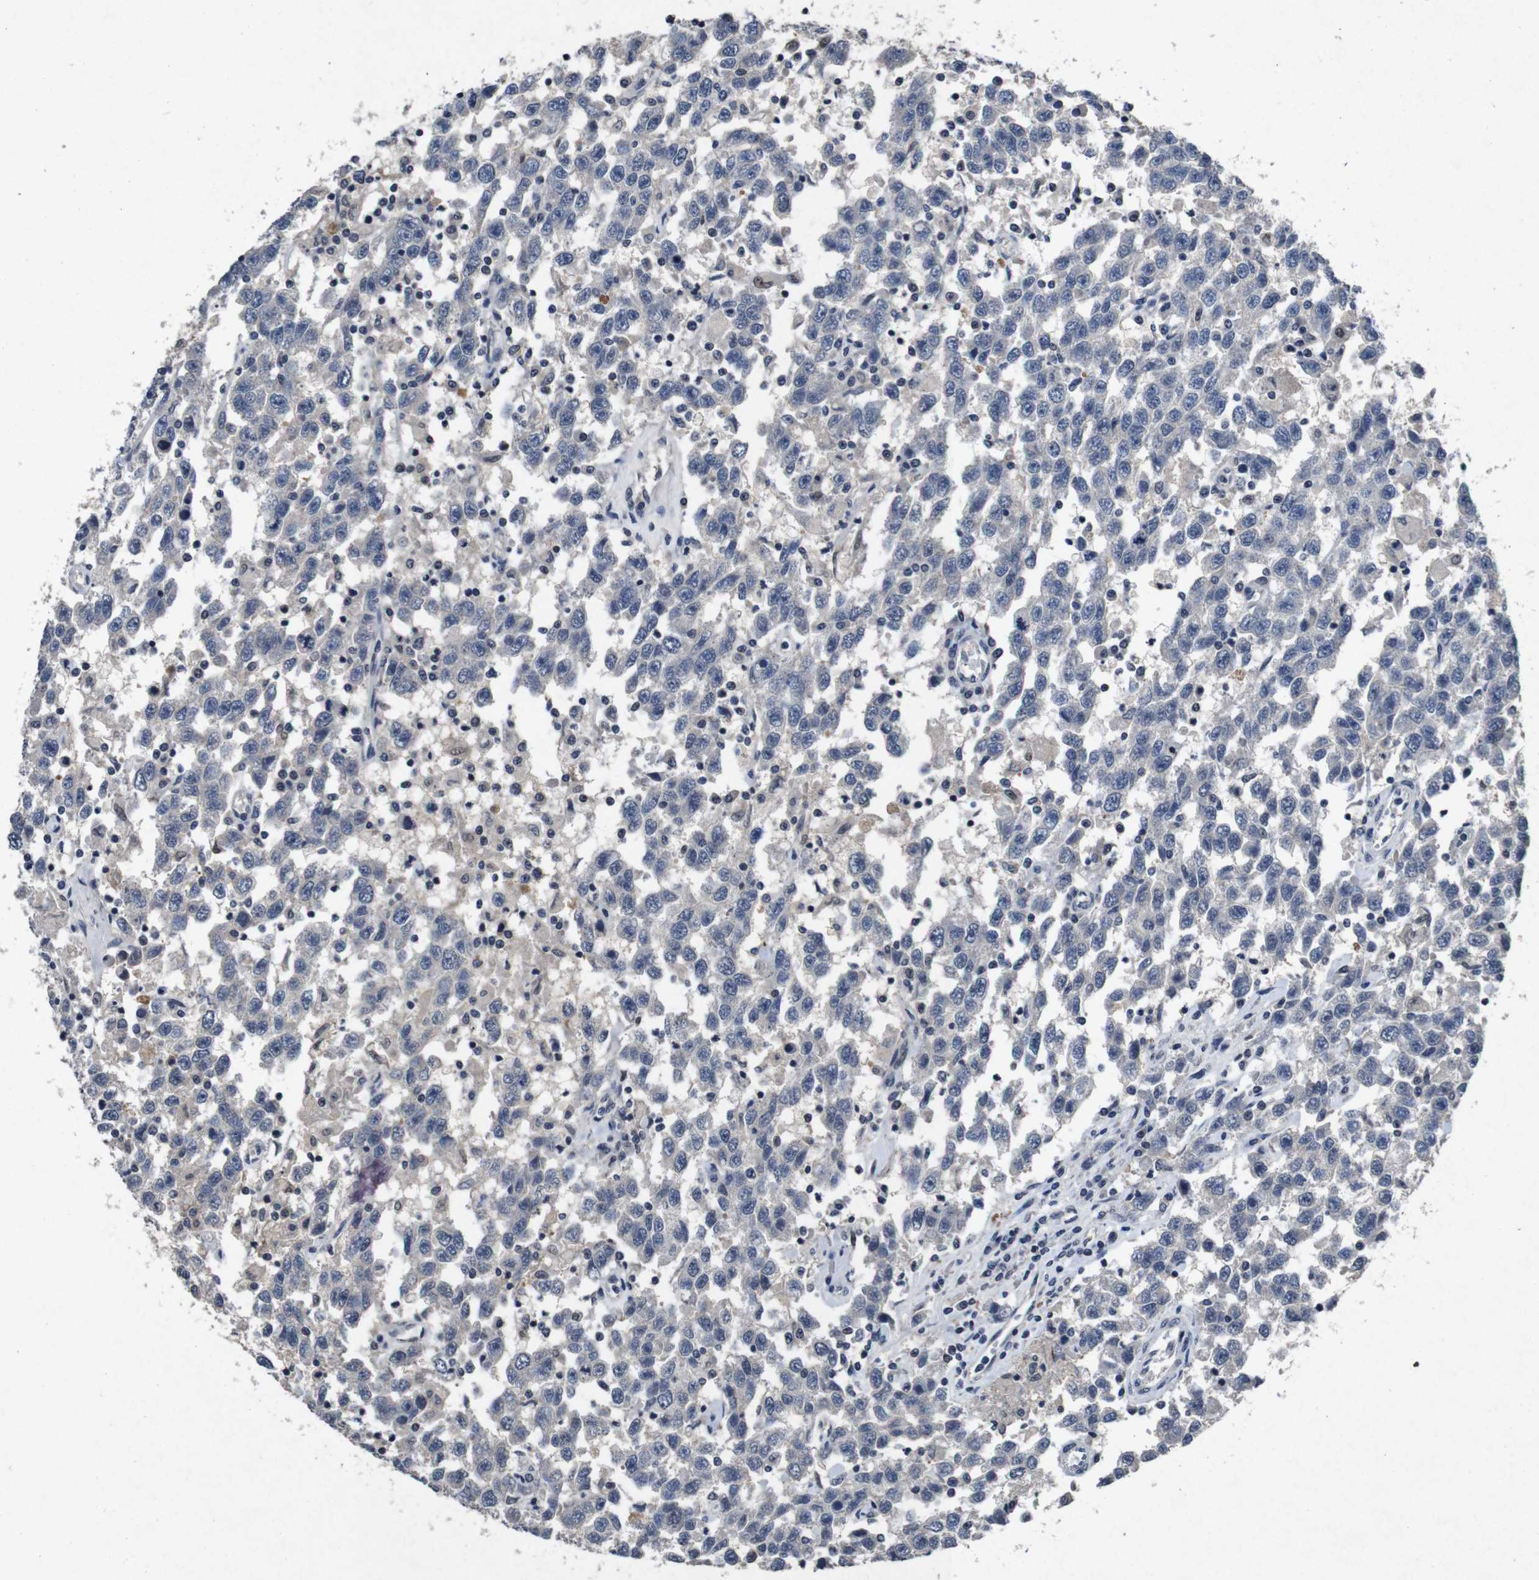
{"staining": {"intensity": "negative", "quantity": "none", "location": "none"}, "tissue": "testis cancer", "cell_type": "Tumor cells", "image_type": "cancer", "snomed": [{"axis": "morphology", "description": "Seminoma, NOS"}, {"axis": "topography", "description": "Testis"}], "caption": "Immunohistochemistry image of testis cancer (seminoma) stained for a protein (brown), which shows no positivity in tumor cells. Nuclei are stained in blue.", "gene": "AKT3", "patient": {"sex": "male", "age": 41}}